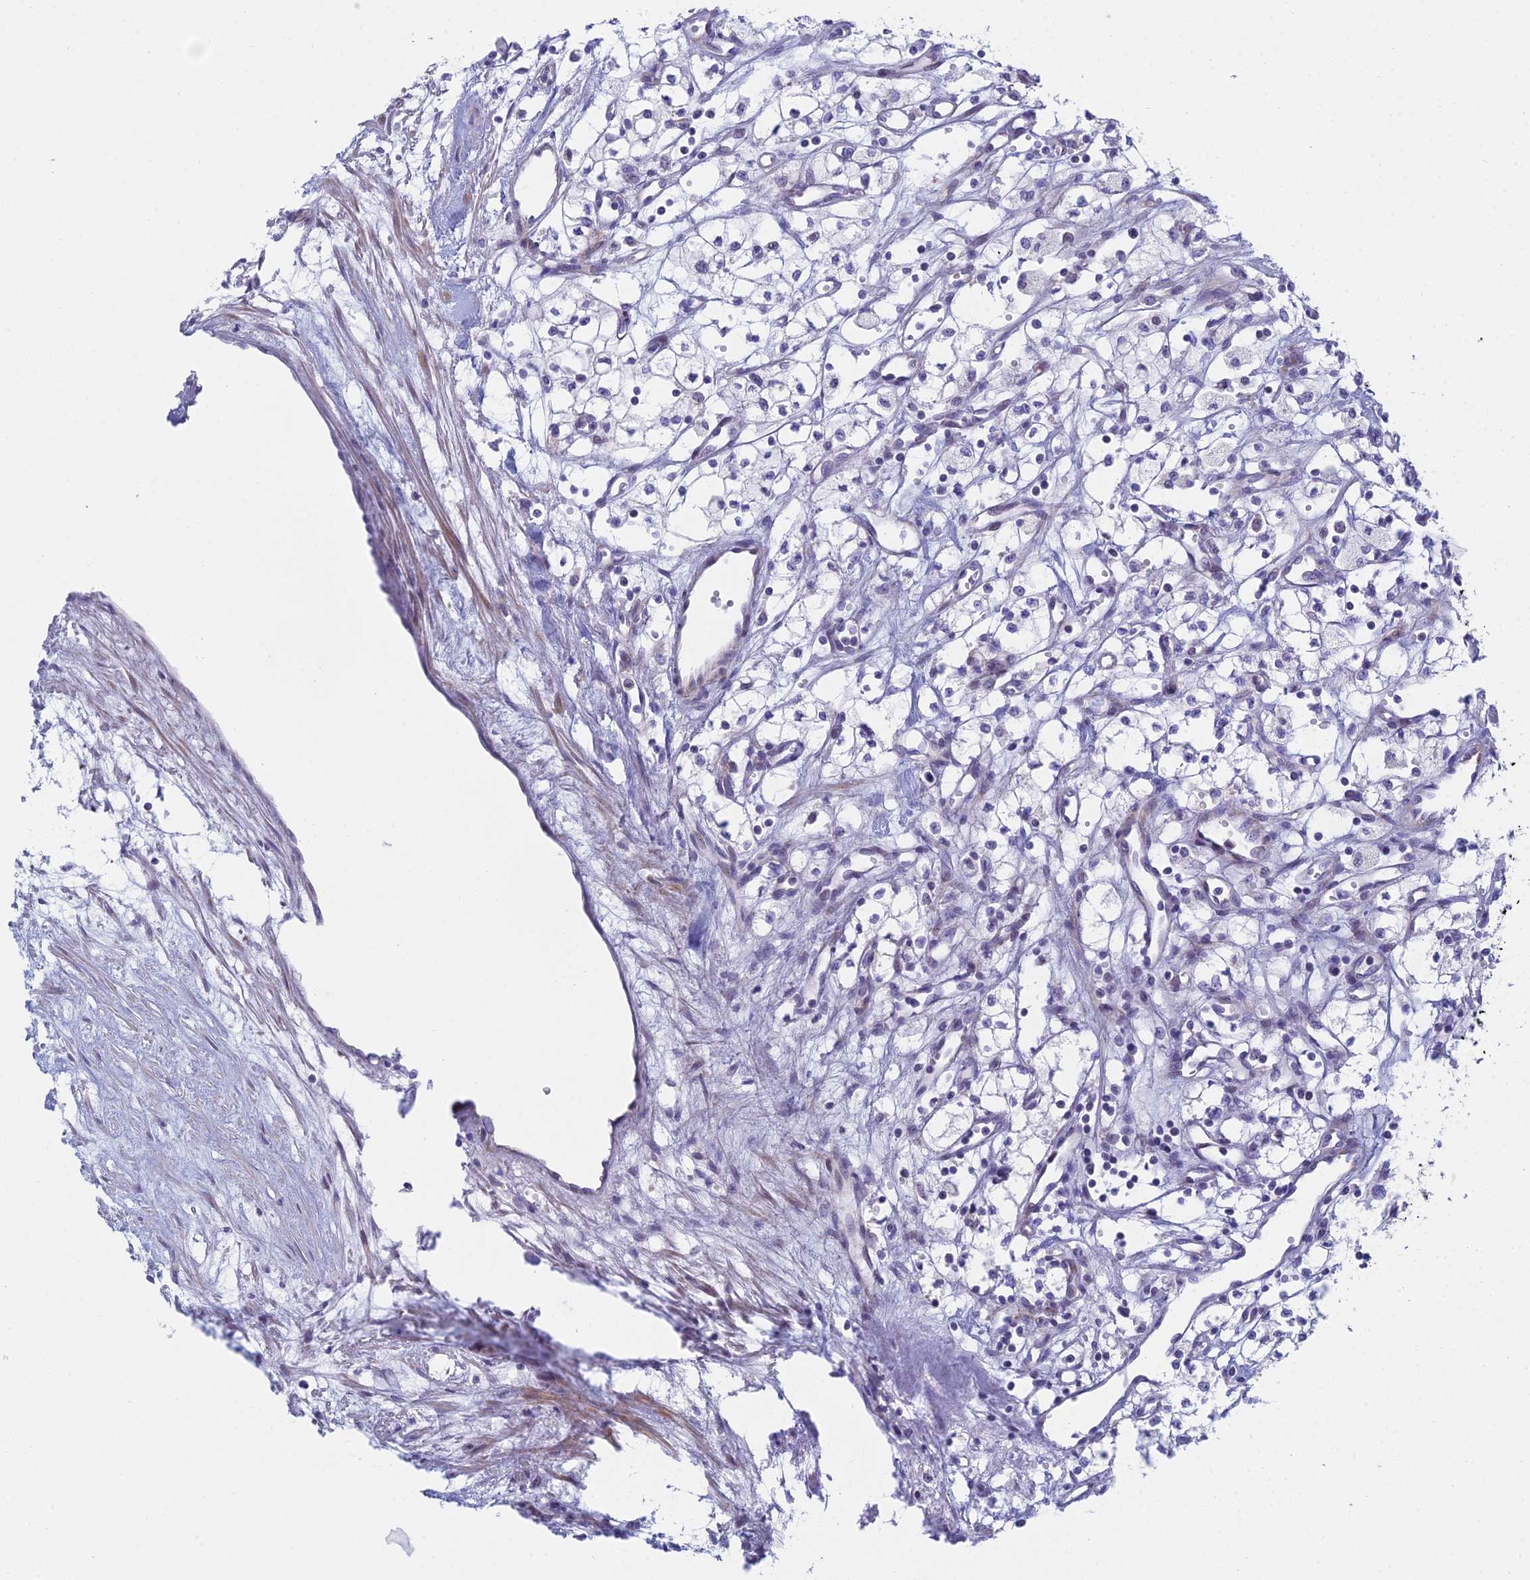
{"staining": {"intensity": "negative", "quantity": "none", "location": "none"}, "tissue": "renal cancer", "cell_type": "Tumor cells", "image_type": "cancer", "snomed": [{"axis": "morphology", "description": "Adenocarcinoma, NOS"}, {"axis": "topography", "description": "Kidney"}], "caption": "Immunohistochemistry (IHC) image of human adenocarcinoma (renal) stained for a protein (brown), which shows no positivity in tumor cells.", "gene": "PRR13", "patient": {"sex": "male", "age": 59}}